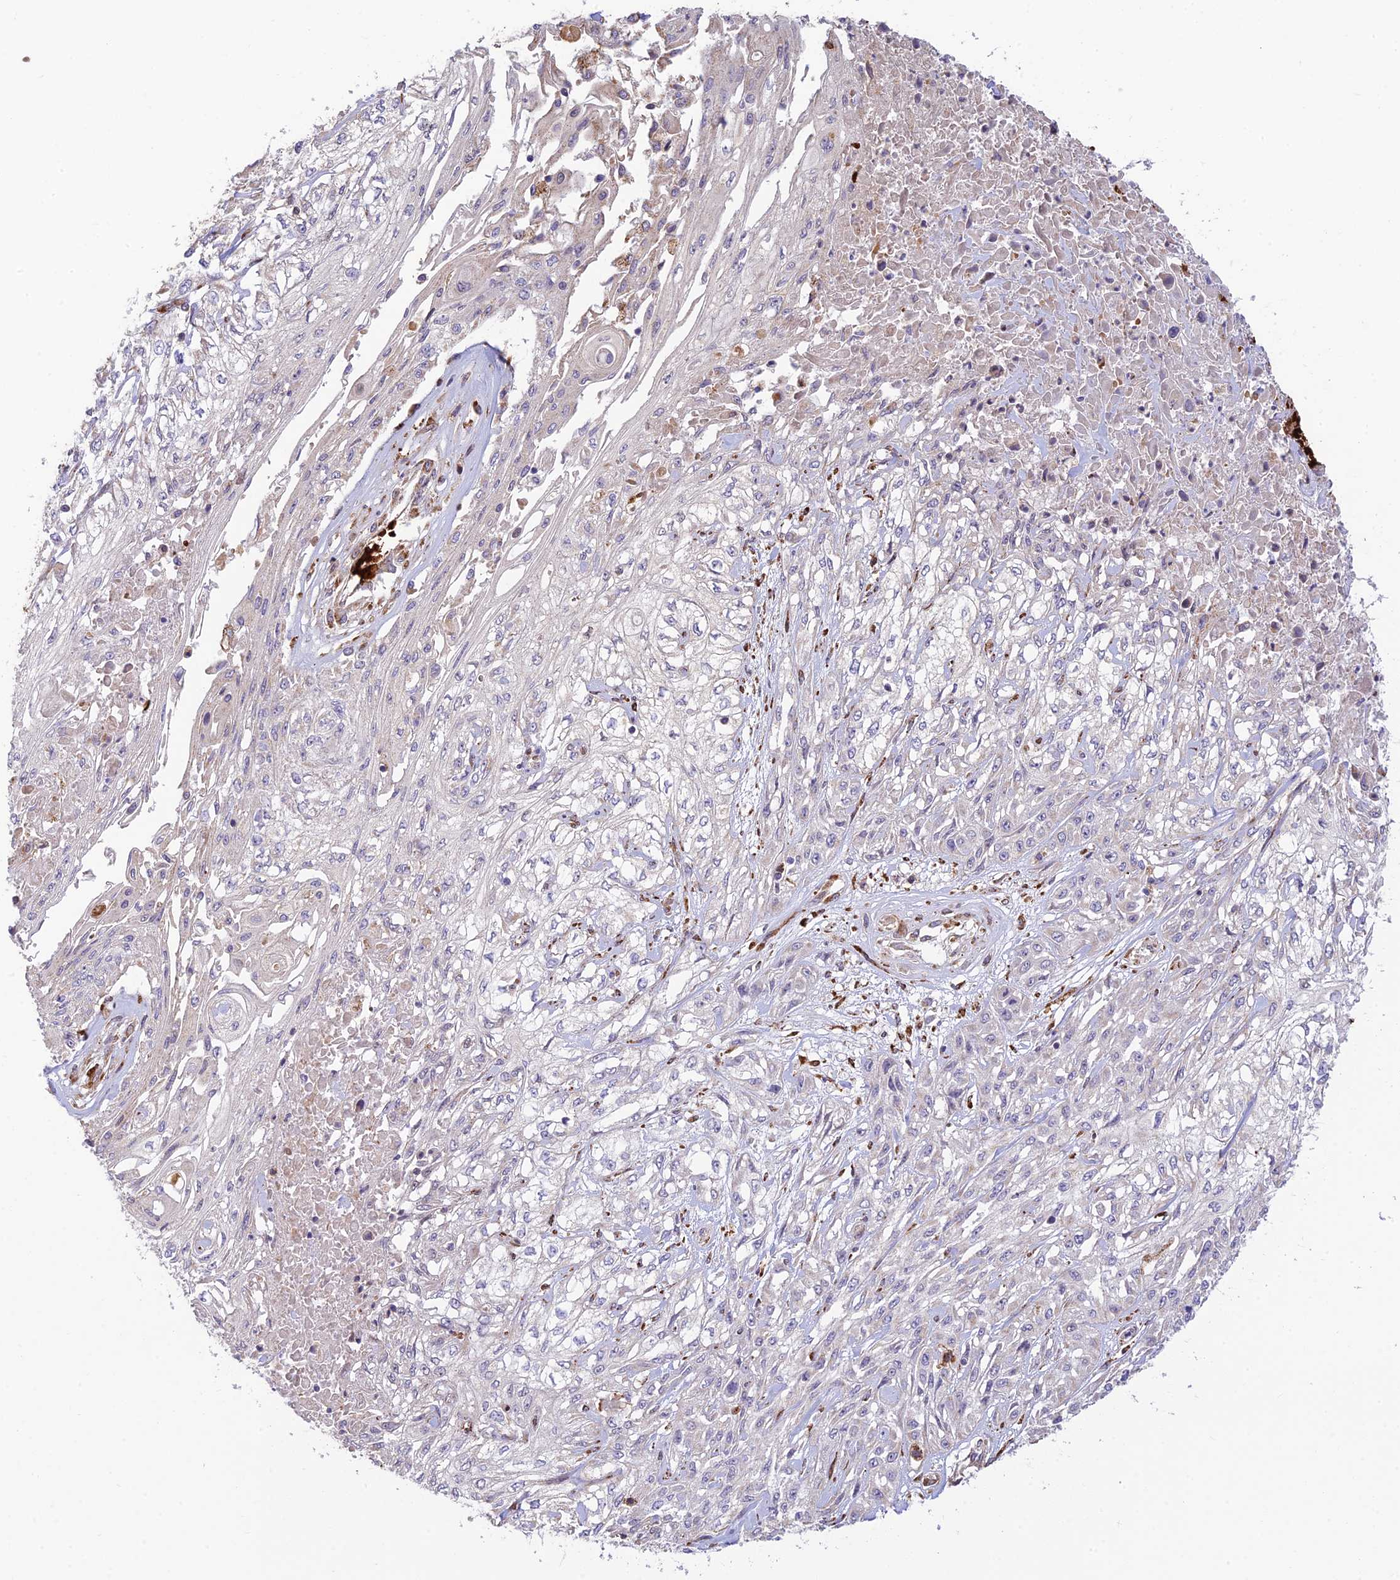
{"staining": {"intensity": "negative", "quantity": "none", "location": "none"}, "tissue": "skin cancer", "cell_type": "Tumor cells", "image_type": "cancer", "snomed": [{"axis": "morphology", "description": "Squamous cell carcinoma, NOS"}, {"axis": "morphology", "description": "Squamous cell carcinoma, metastatic, NOS"}, {"axis": "topography", "description": "Skin"}, {"axis": "topography", "description": "Lymph node"}], "caption": "This image is of squamous cell carcinoma (skin) stained with IHC to label a protein in brown with the nuclei are counter-stained blue. There is no positivity in tumor cells.", "gene": "UFSP2", "patient": {"sex": "male", "age": 75}}